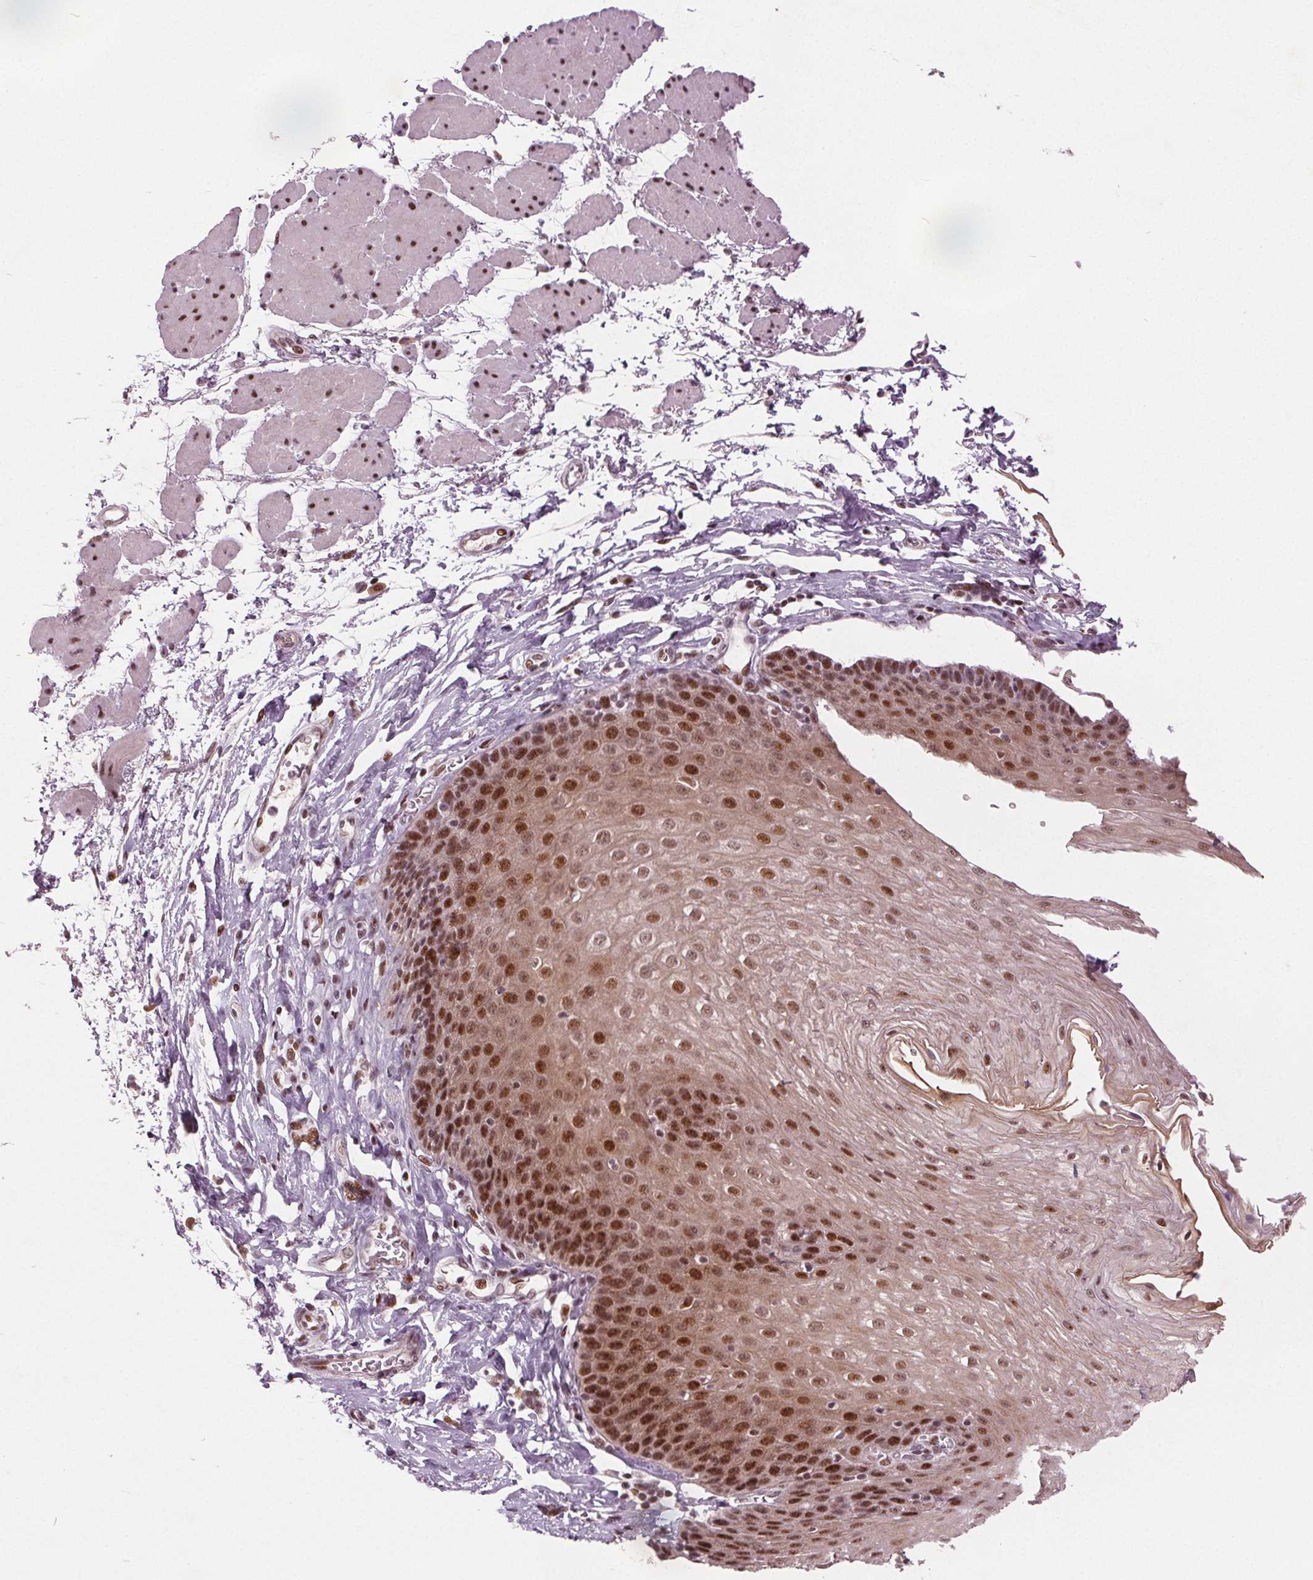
{"staining": {"intensity": "strong", "quantity": ">75%", "location": "nuclear"}, "tissue": "esophagus", "cell_type": "Squamous epithelial cells", "image_type": "normal", "snomed": [{"axis": "morphology", "description": "Normal tissue, NOS"}, {"axis": "topography", "description": "Esophagus"}], "caption": "Esophagus stained for a protein demonstrates strong nuclear positivity in squamous epithelial cells.", "gene": "TTC34", "patient": {"sex": "female", "age": 81}}